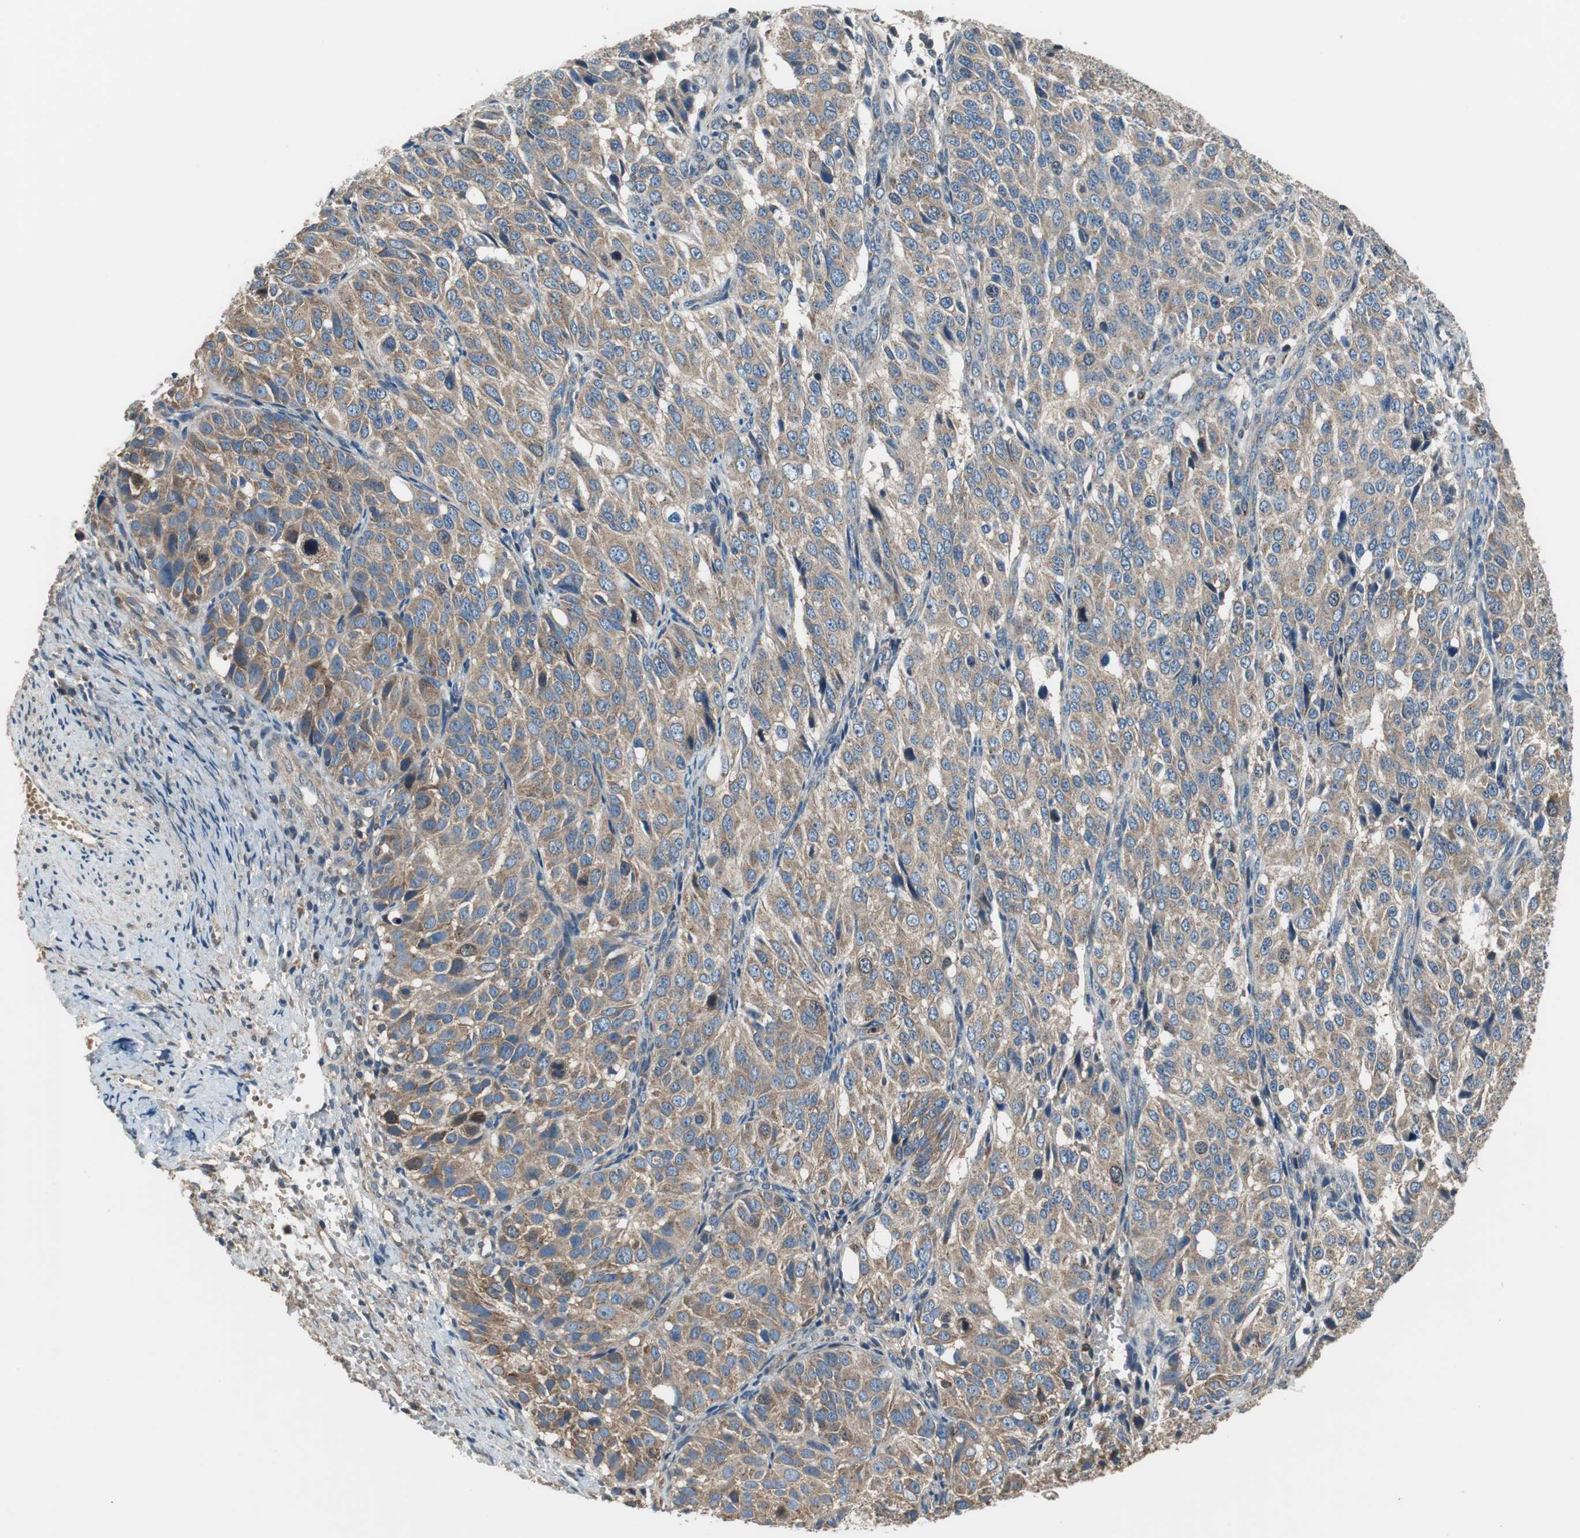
{"staining": {"intensity": "moderate", "quantity": ">75%", "location": "cytoplasmic/membranous"}, "tissue": "ovarian cancer", "cell_type": "Tumor cells", "image_type": "cancer", "snomed": [{"axis": "morphology", "description": "Carcinoma, endometroid"}, {"axis": "topography", "description": "Ovary"}], "caption": "This photomicrograph exhibits ovarian cancer stained with immunohistochemistry (IHC) to label a protein in brown. The cytoplasmic/membranous of tumor cells show moderate positivity for the protein. Nuclei are counter-stained blue.", "gene": "PI4KB", "patient": {"sex": "female", "age": 51}}